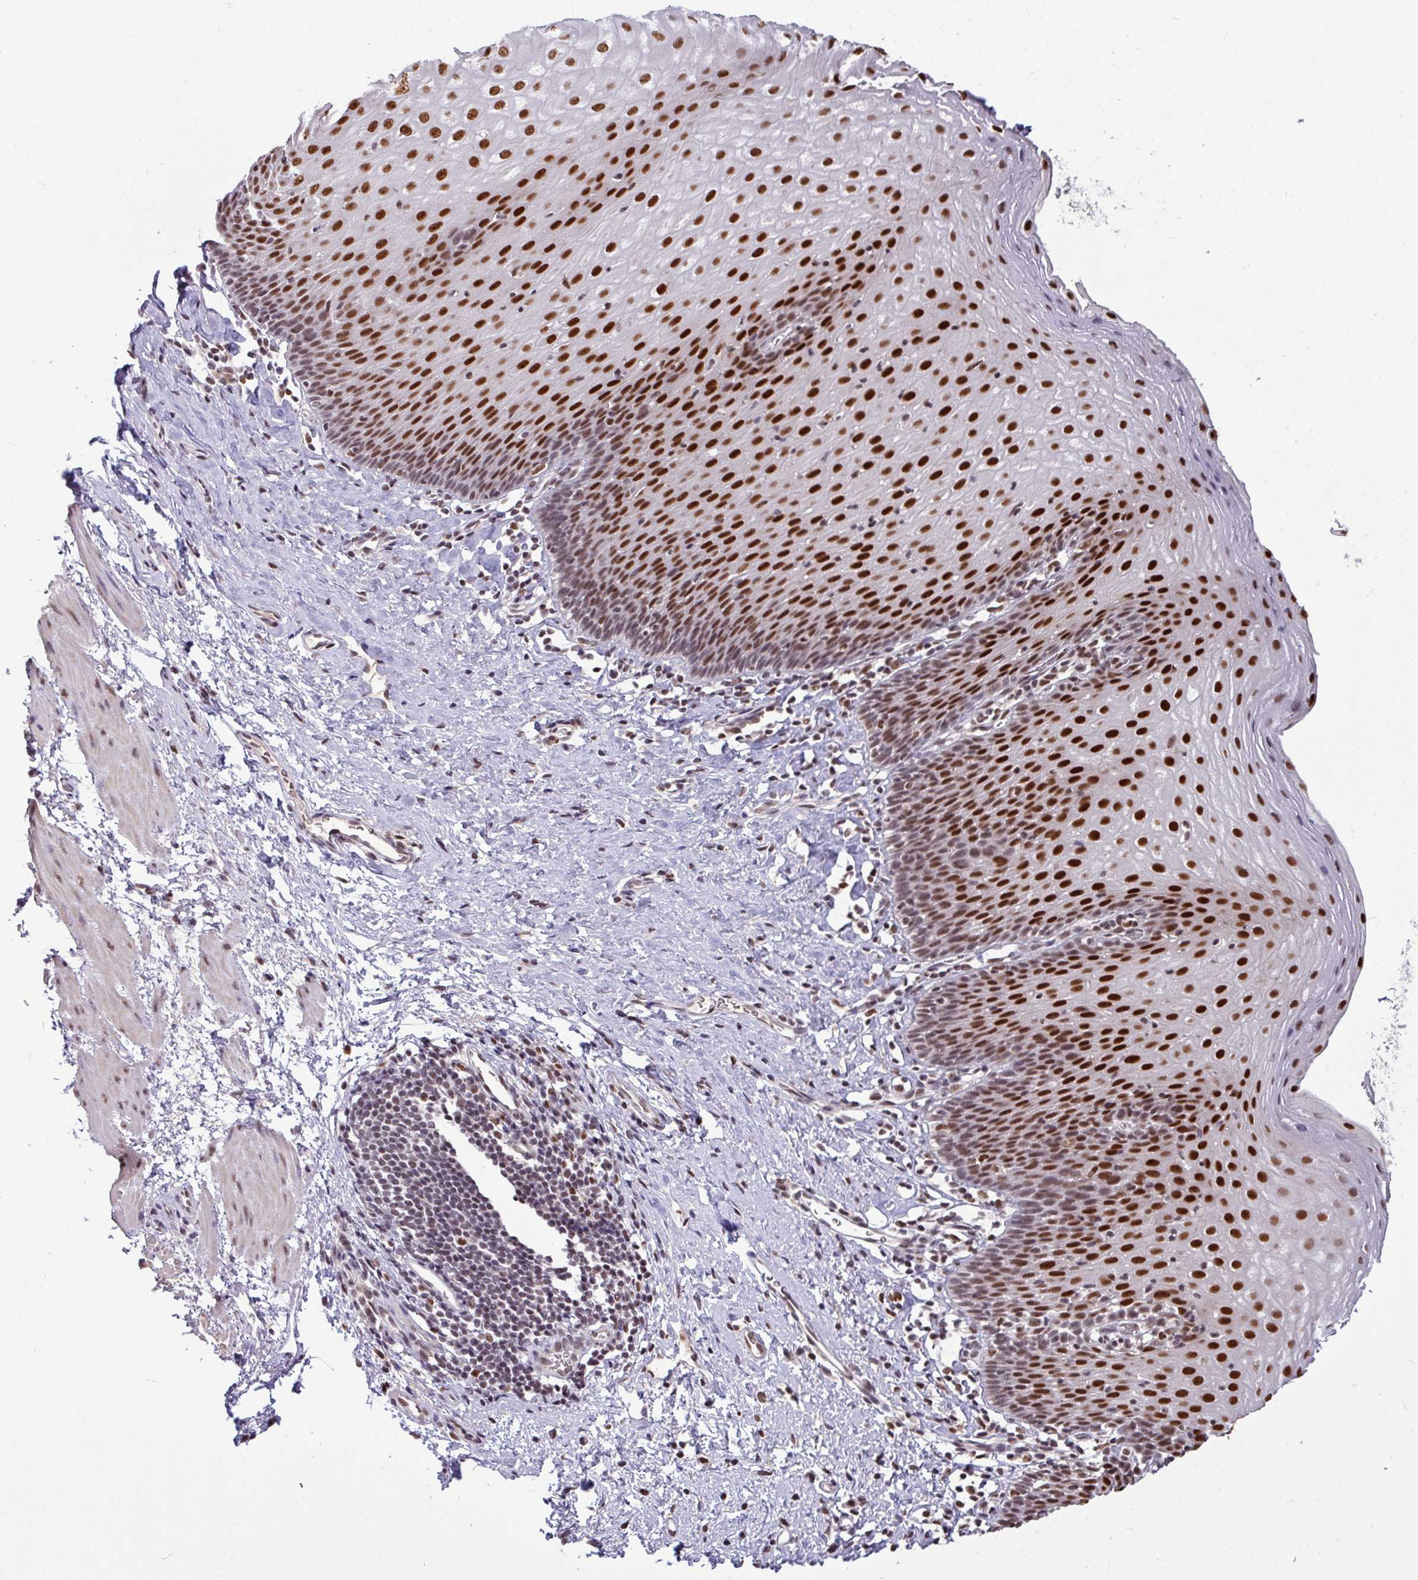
{"staining": {"intensity": "strong", "quantity": ">75%", "location": "nuclear"}, "tissue": "esophagus", "cell_type": "Squamous epithelial cells", "image_type": "normal", "snomed": [{"axis": "morphology", "description": "Normal tissue, NOS"}, {"axis": "topography", "description": "Esophagus"}], "caption": "Esophagus stained with immunohistochemistry (IHC) demonstrates strong nuclear positivity in about >75% of squamous epithelial cells.", "gene": "TDG", "patient": {"sex": "female", "age": 61}}